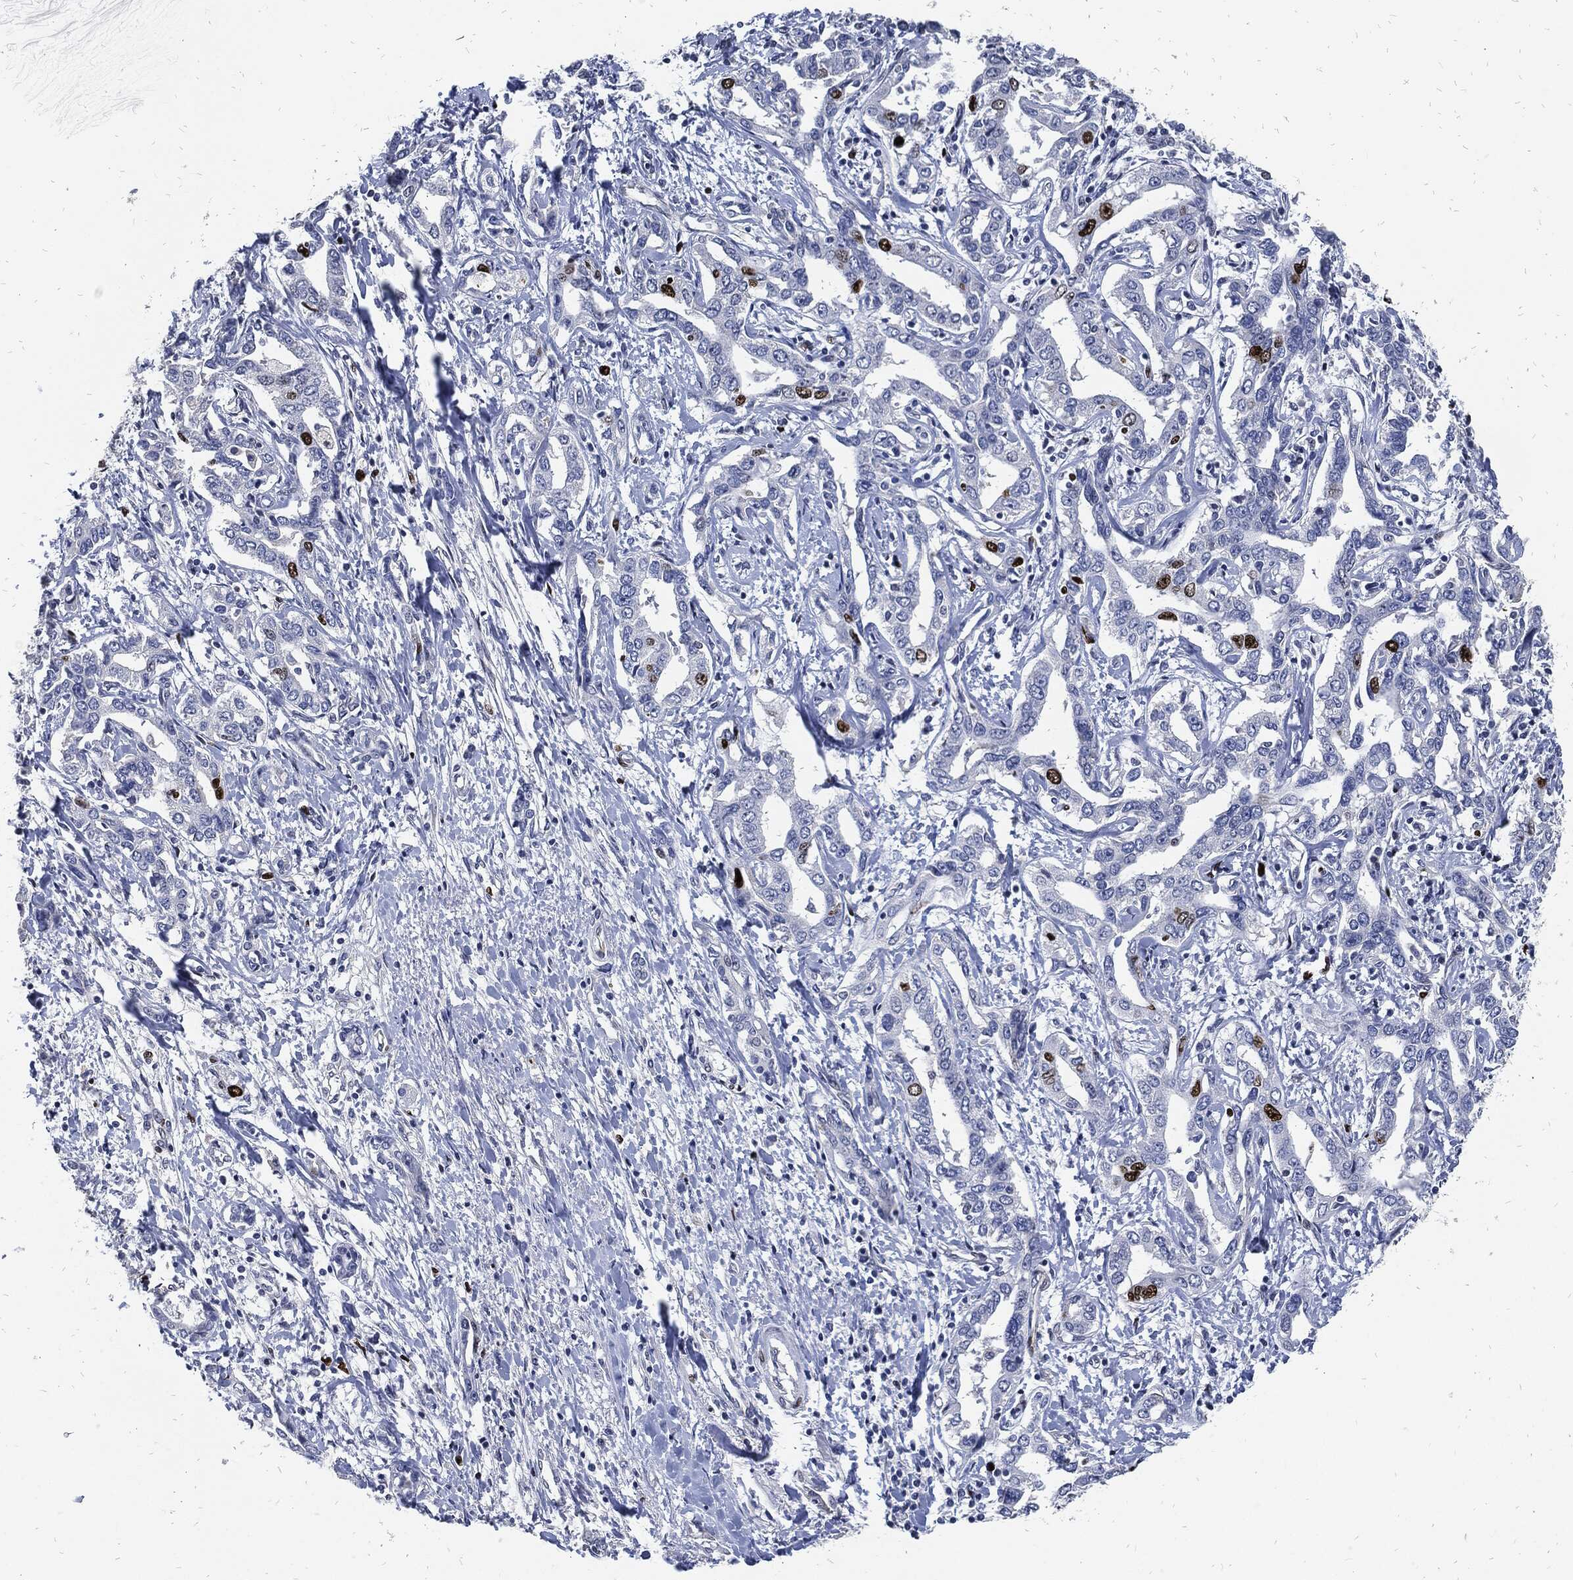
{"staining": {"intensity": "strong", "quantity": "<25%", "location": "nuclear"}, "tissue": "liver cancer", "cell_type": "Tumor cells", "image_type": "cancer", "snomed": [{"axis": "morphology", "description": "Cholangiocarcinoma"}, {"axis": "topography", "description": "Liver"}], "caption": "Immunohistochemical staining of liver cancer (cholangiocarcinoma) displays medium levels of strong nuclear positivity in about <25% of tumor cells.", "gene": "MKI67", "patient": {"sex": "male", "age": 59}}